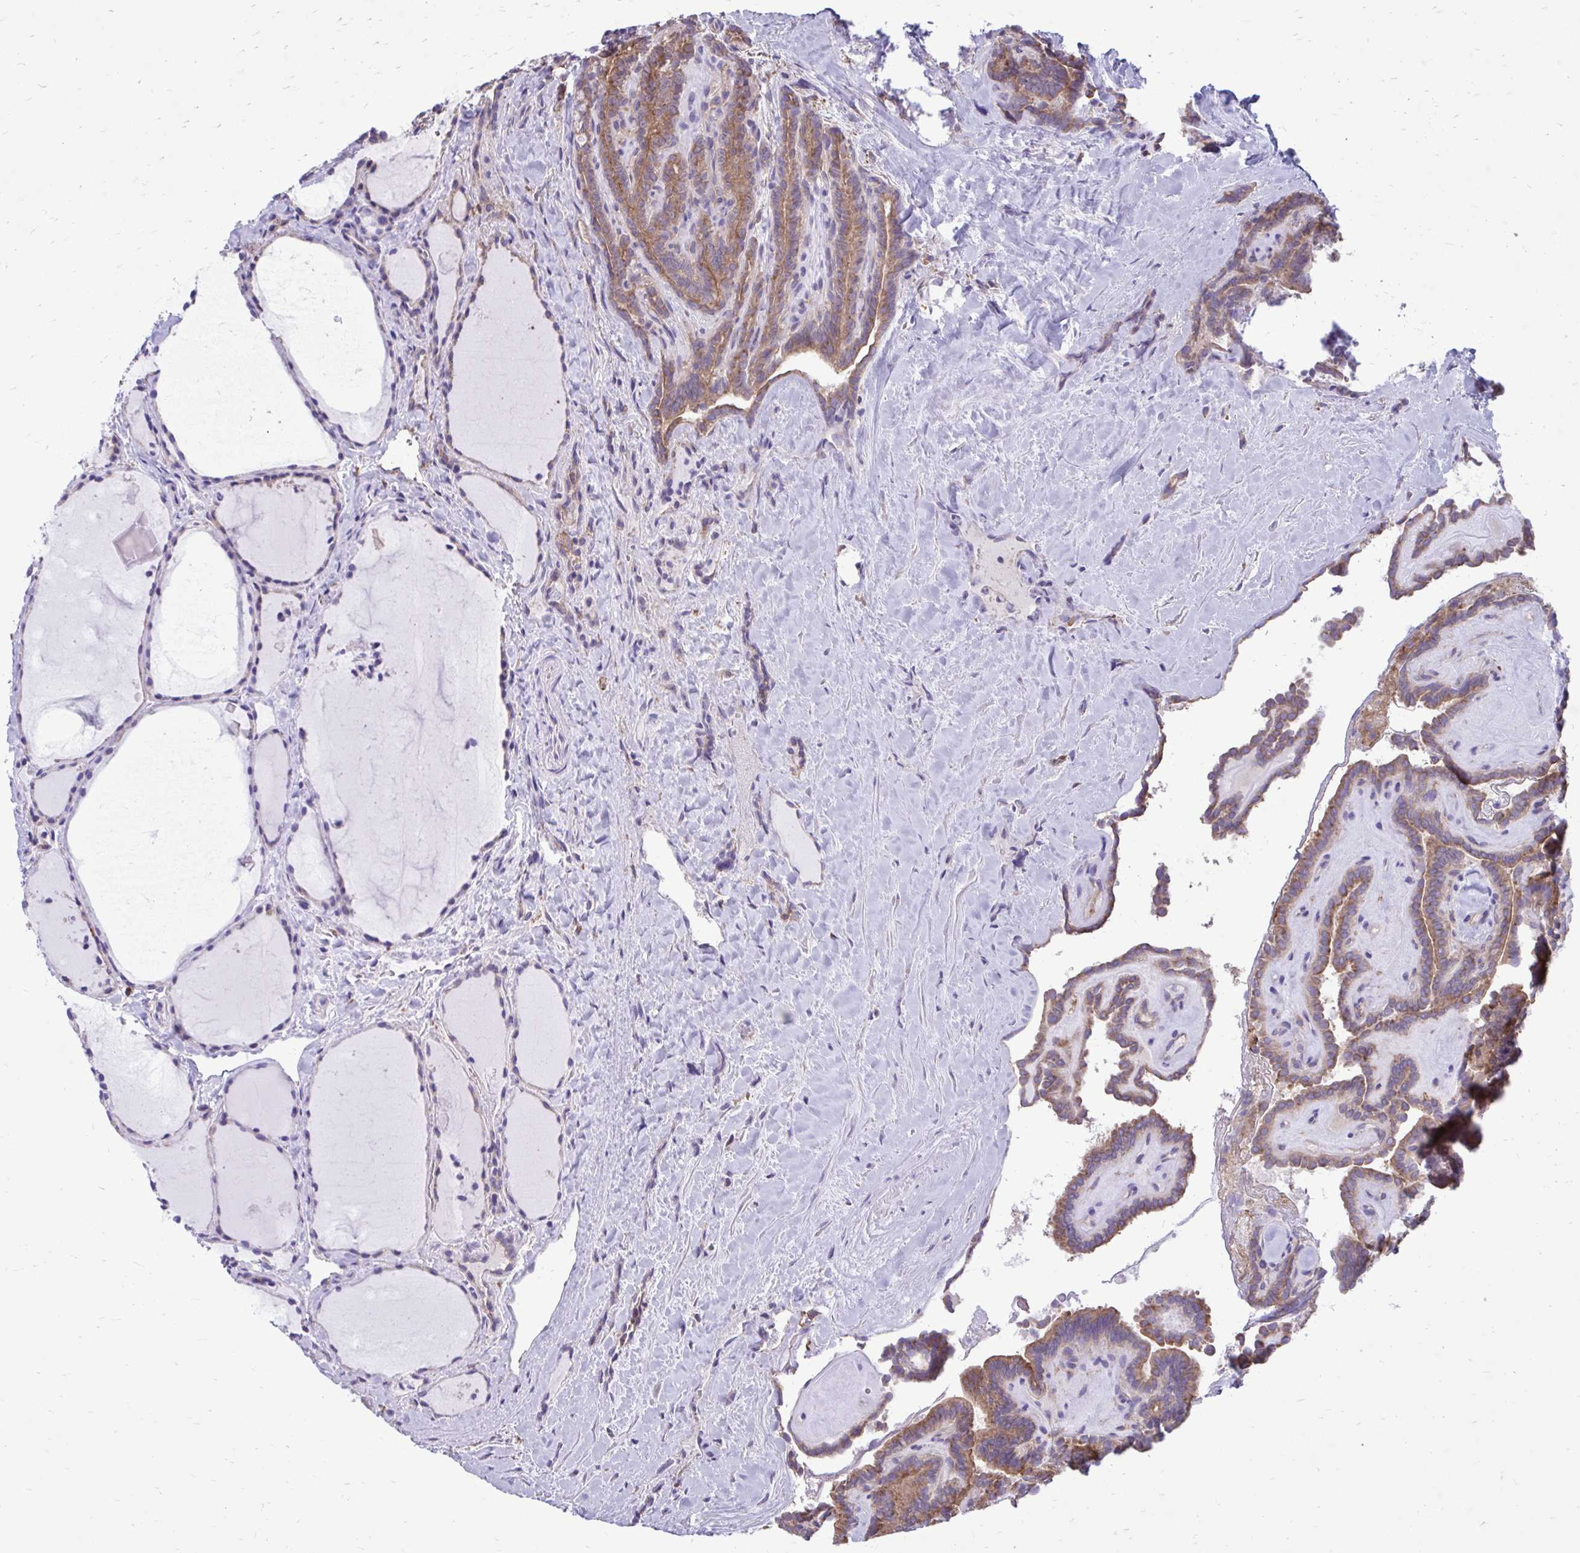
{"staining": {"intensity": "moderate", "quantity": ">75%", "location": "cytoplasmic/membranous"}, "tissue": "thyroid cancer", "cell_type": "Tumor cells", "image_type": "cancer", "snomed": [{"axis": "morphology", "description": "Papillary adenocarcinoma, NOS"}, {"axis": "topography", "description": "Thyroid gland"}], "caption": "The immunohistochemical stain labels moderate cytoplasmic/membranous positivity in tumor cells of thyroid cancer tissue.", "gene": "CLTA", "patient": {"sex": "female", "age": 21}}